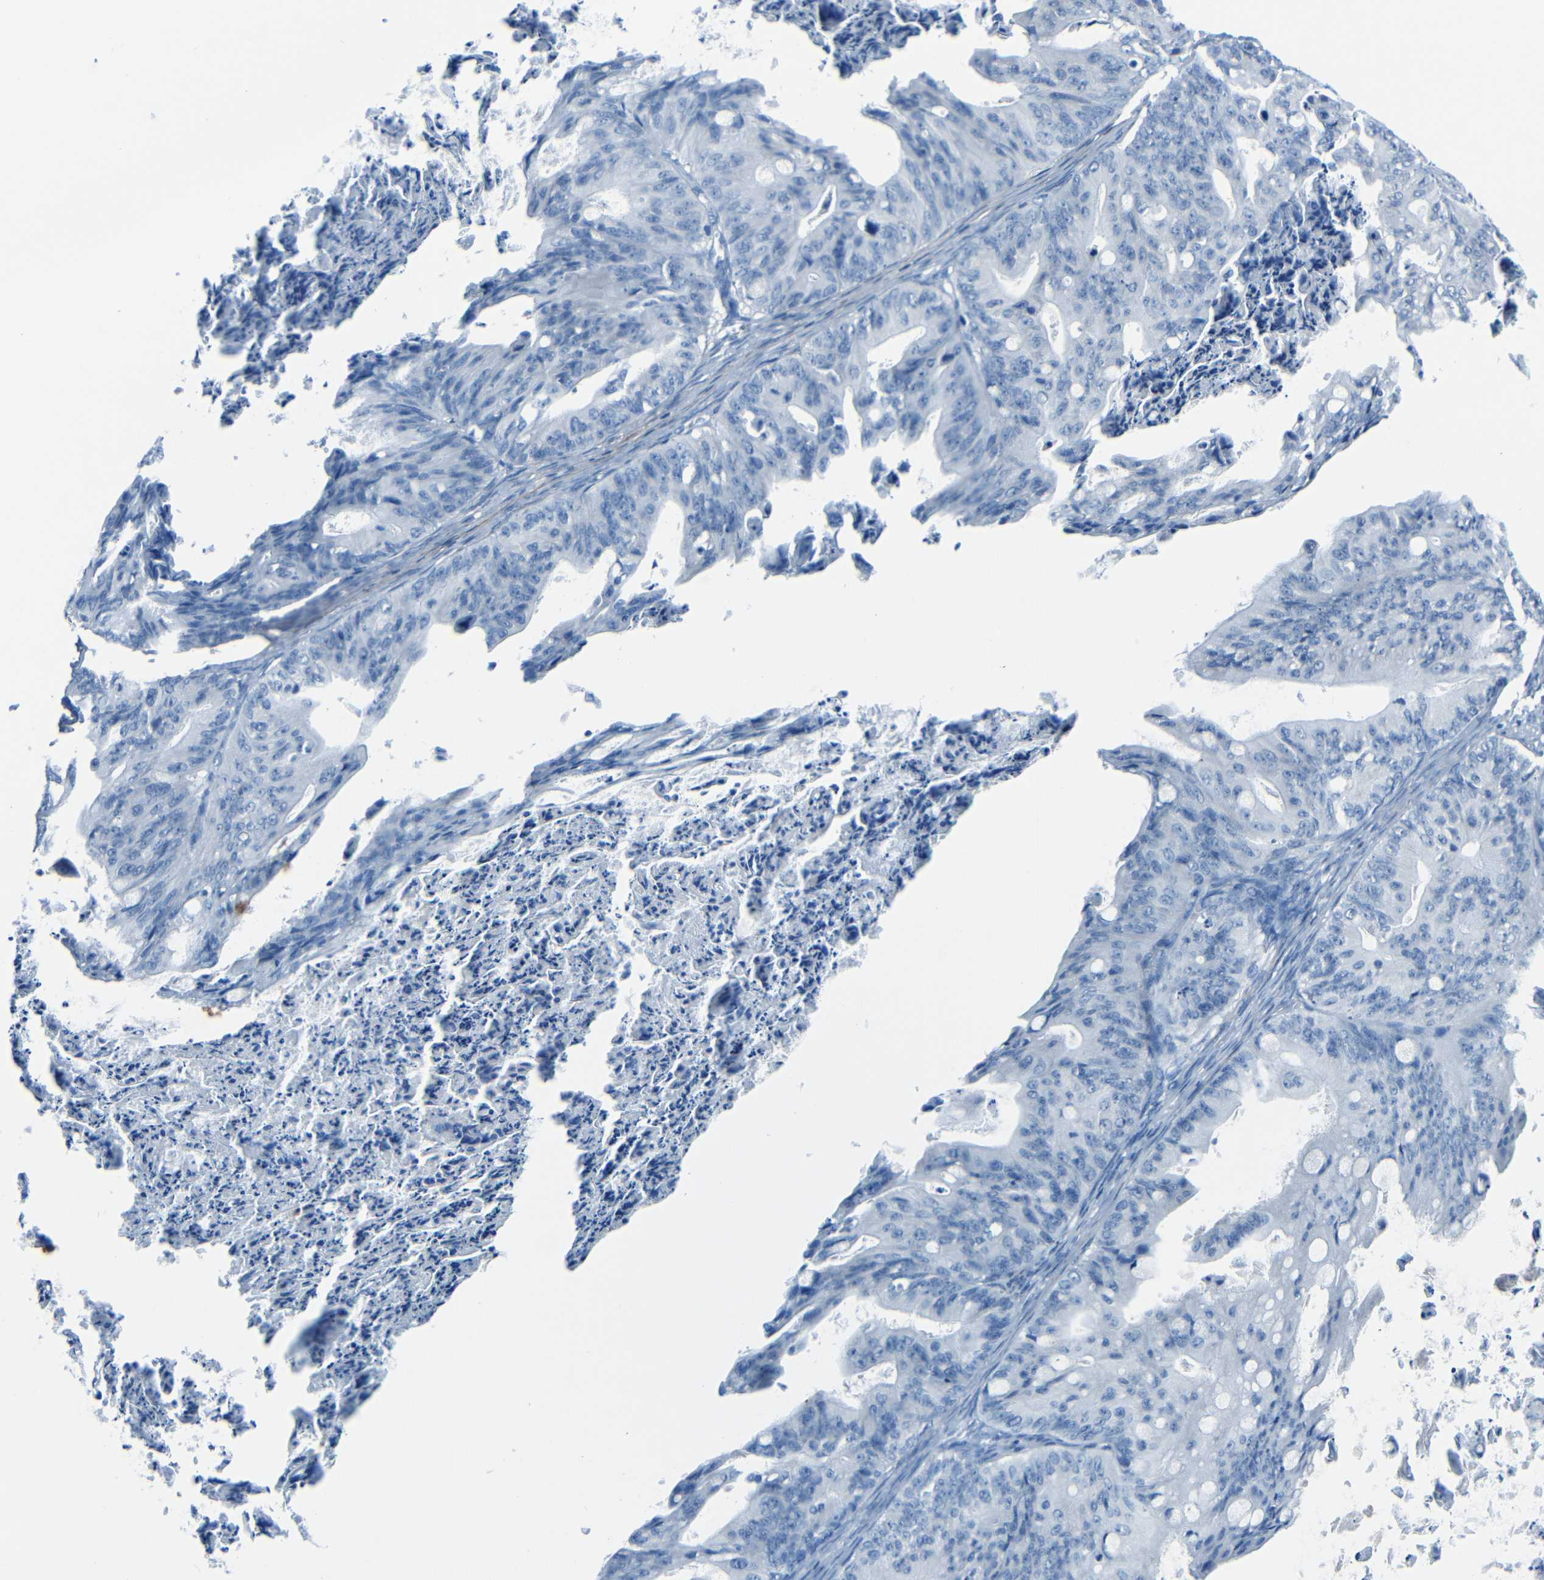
{"staining": {"intensity": "negative", "quantity": "none", "location": "none"}, "tissue": "ovarian cancer", "cell_type": "Tumor cells", "image_type": "cancer", "snomed": [{"axis": "morphology", "description": "Cystadenocarcinoma, mucinous, NOS"}, {"axis": "topography", "description": "Ovary"}], "caption": "Photomicrograph shows no significant protein expression in tumor cells of ovarian cancer. (DAB immunohistochemistry (IHC), high magnification).", "gene": "FBN2", "patient": {"sex": "female", "age": 37}}